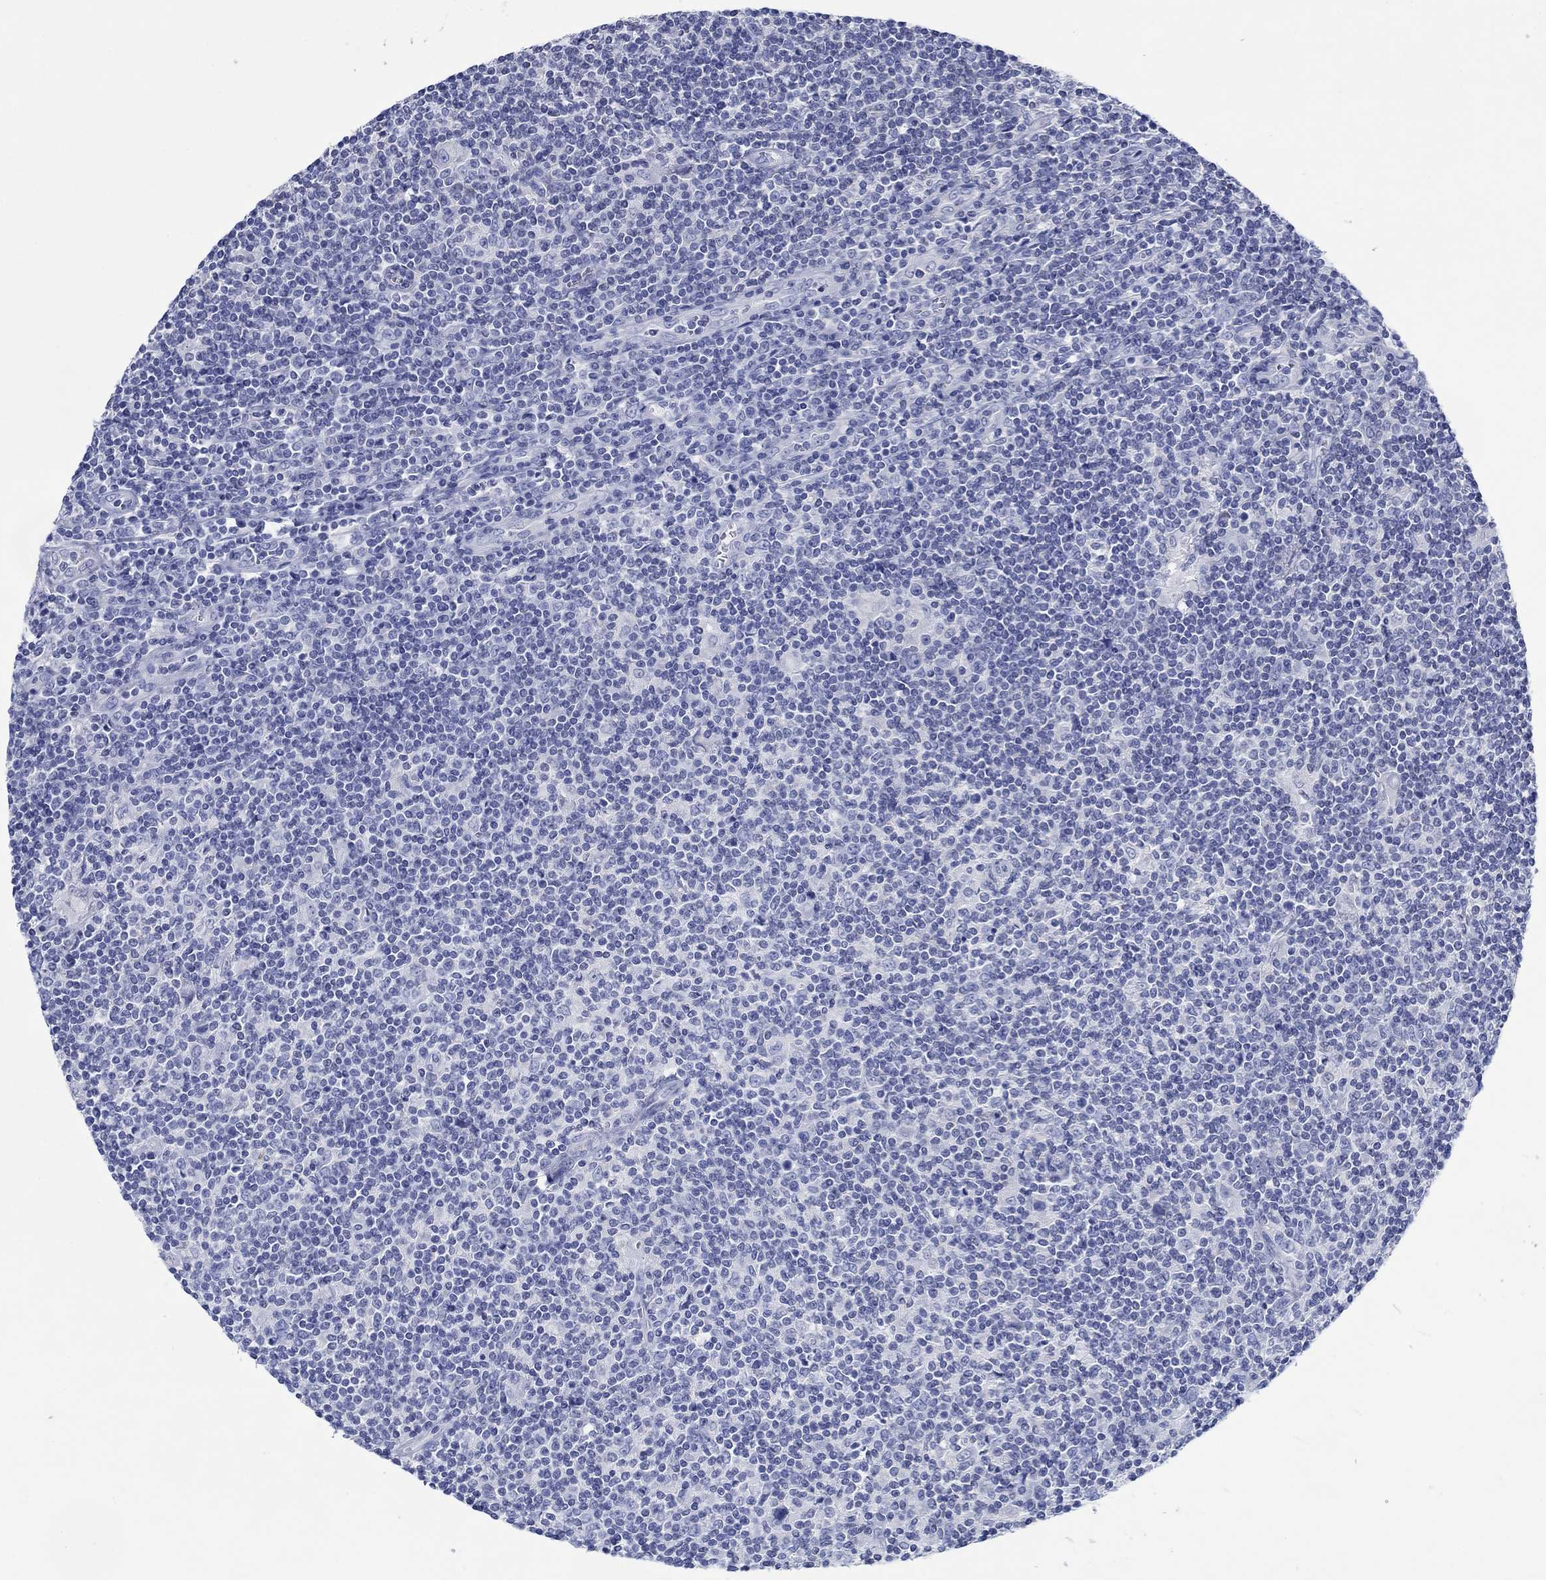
{"staining": {"intensity": "negative", "quantity": "none", "location": "none"}, "tissue": "lymphoma", "cell_type": "Tumor cells", "image_type": "cancer", "snomed": [{"axis": "morphology", "description": "Hodgkin's disease, NOS"}, {"axis": "topography", "description": "Lymph node"}], "caption": "IHC of human lymphoma shows no expression in tumor cells.", "gene": "HCRT", "patient": {"sex": "male", "age": 40}}